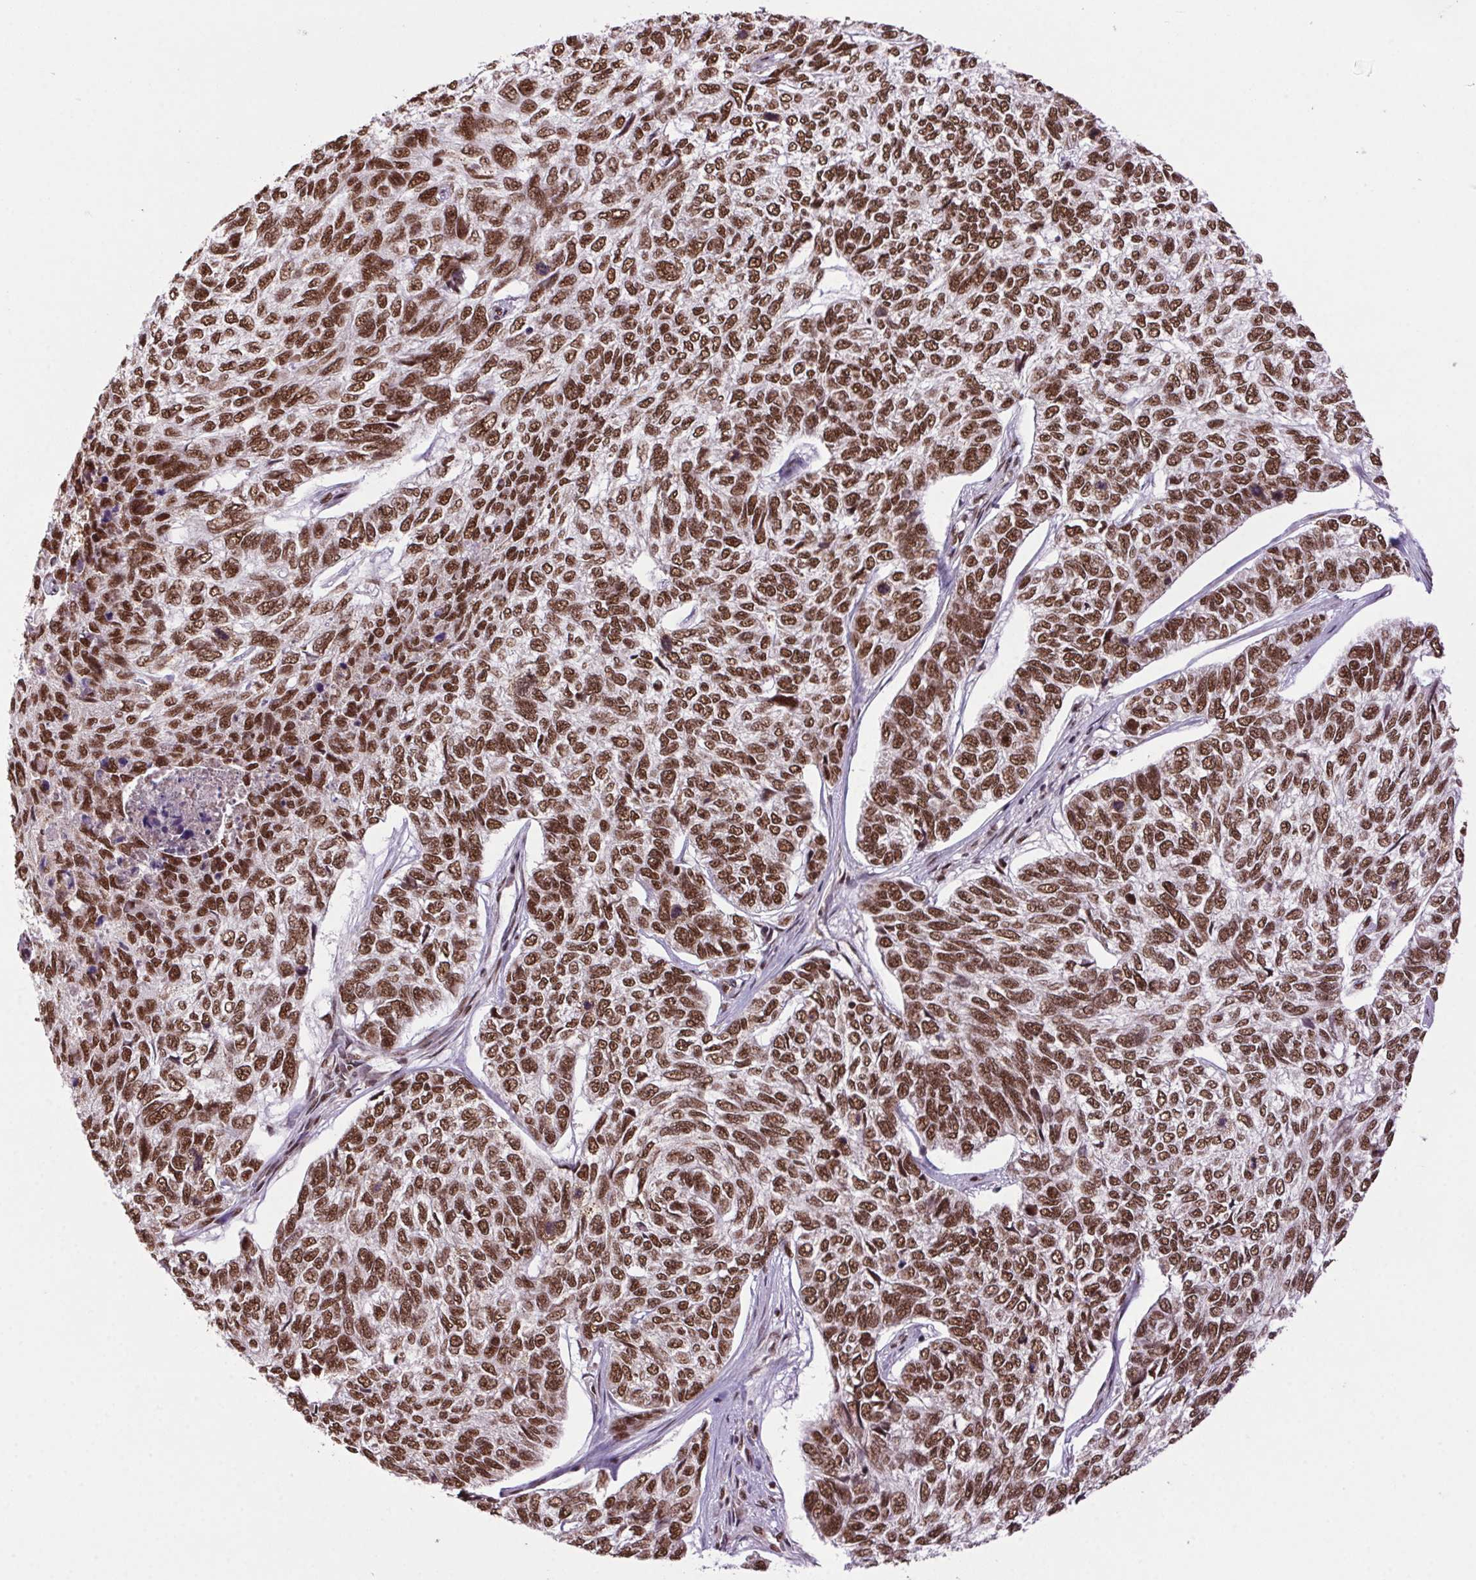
{"staining": {"intensity": "strong", "quantity": ">75%", "location": "nuclear"}, "tissue": "skin cancer", "cell_type": "Tumor cells", "image_type": "cancer", "snomed": [{"axis": "morphology", "description": "Basal cell carcinoma"}, {"axis": "topography", "description": "Skin"}], "caption": "Immunohistochemistry photomicrograph of neoplastic tissue: human skin cancer (basal cell carcinoma) stained using IHC reveals high levels of strong protein expression localized specifically in the nuclear of tumor cells, appearing as a nuclear brown color.", "gene": "ZNF207", "patient": {"sex": "female", "age": 65}}